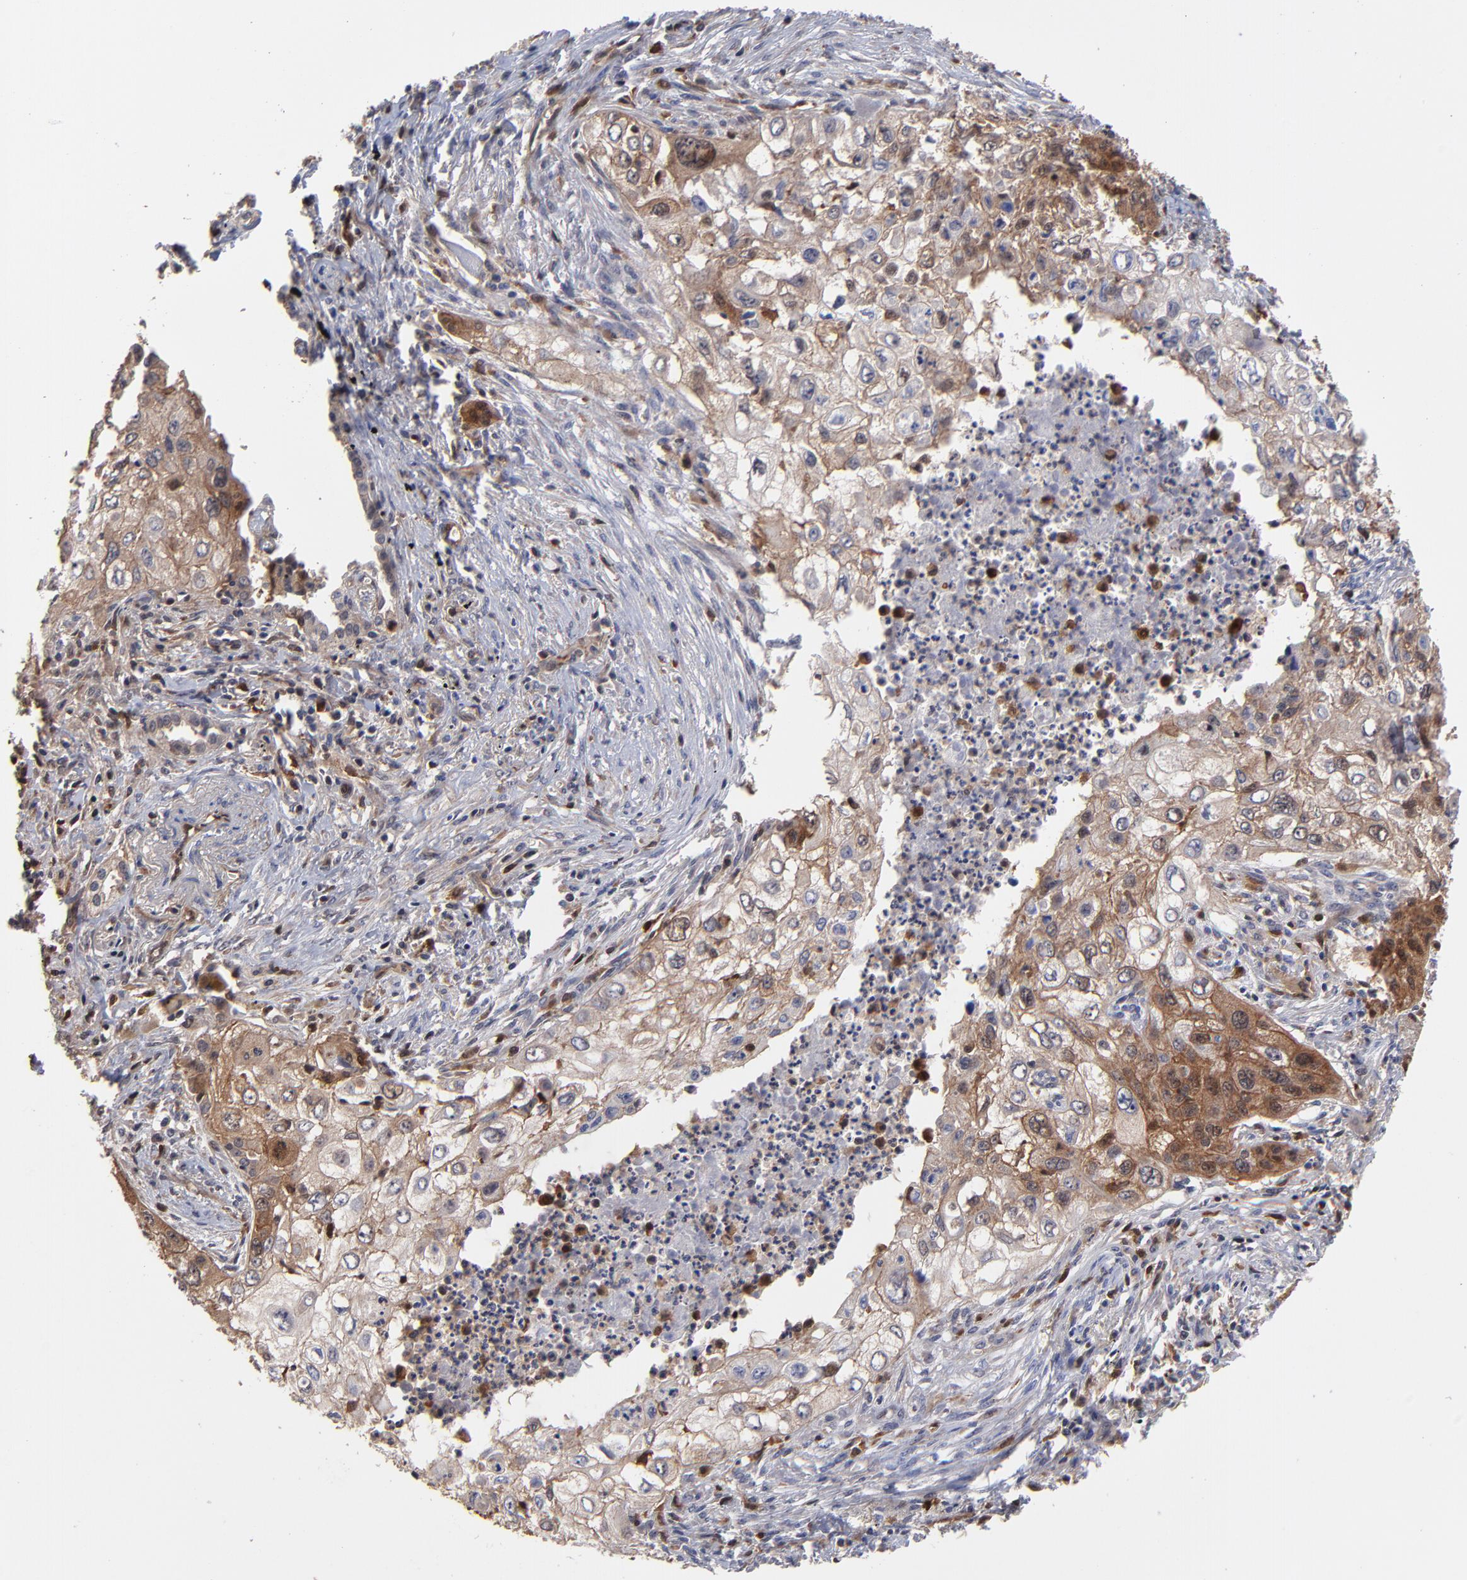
{"staining": {"intensity": "moderate", "quantity": "25%-75%", "location": "cytoplasmic/membranous,nuclear"}, "tissue": "lung cancer", "cell_type": "Tumor cells", "image_type": "cancer", "snomed": [{"axis": "morphology", "description": "Squamous cell carcinoma, NOS"}, {"axis": "topography", "description": "Lung"}], "caption": "Protein staining of lung cancer tissue shows moderate cytoplasmic/membranous and nuclear staining in approximately 25%-75% of tumor cells.", "gene": "DCTPP1", "patient": {"sex": "male", "age": 71}}